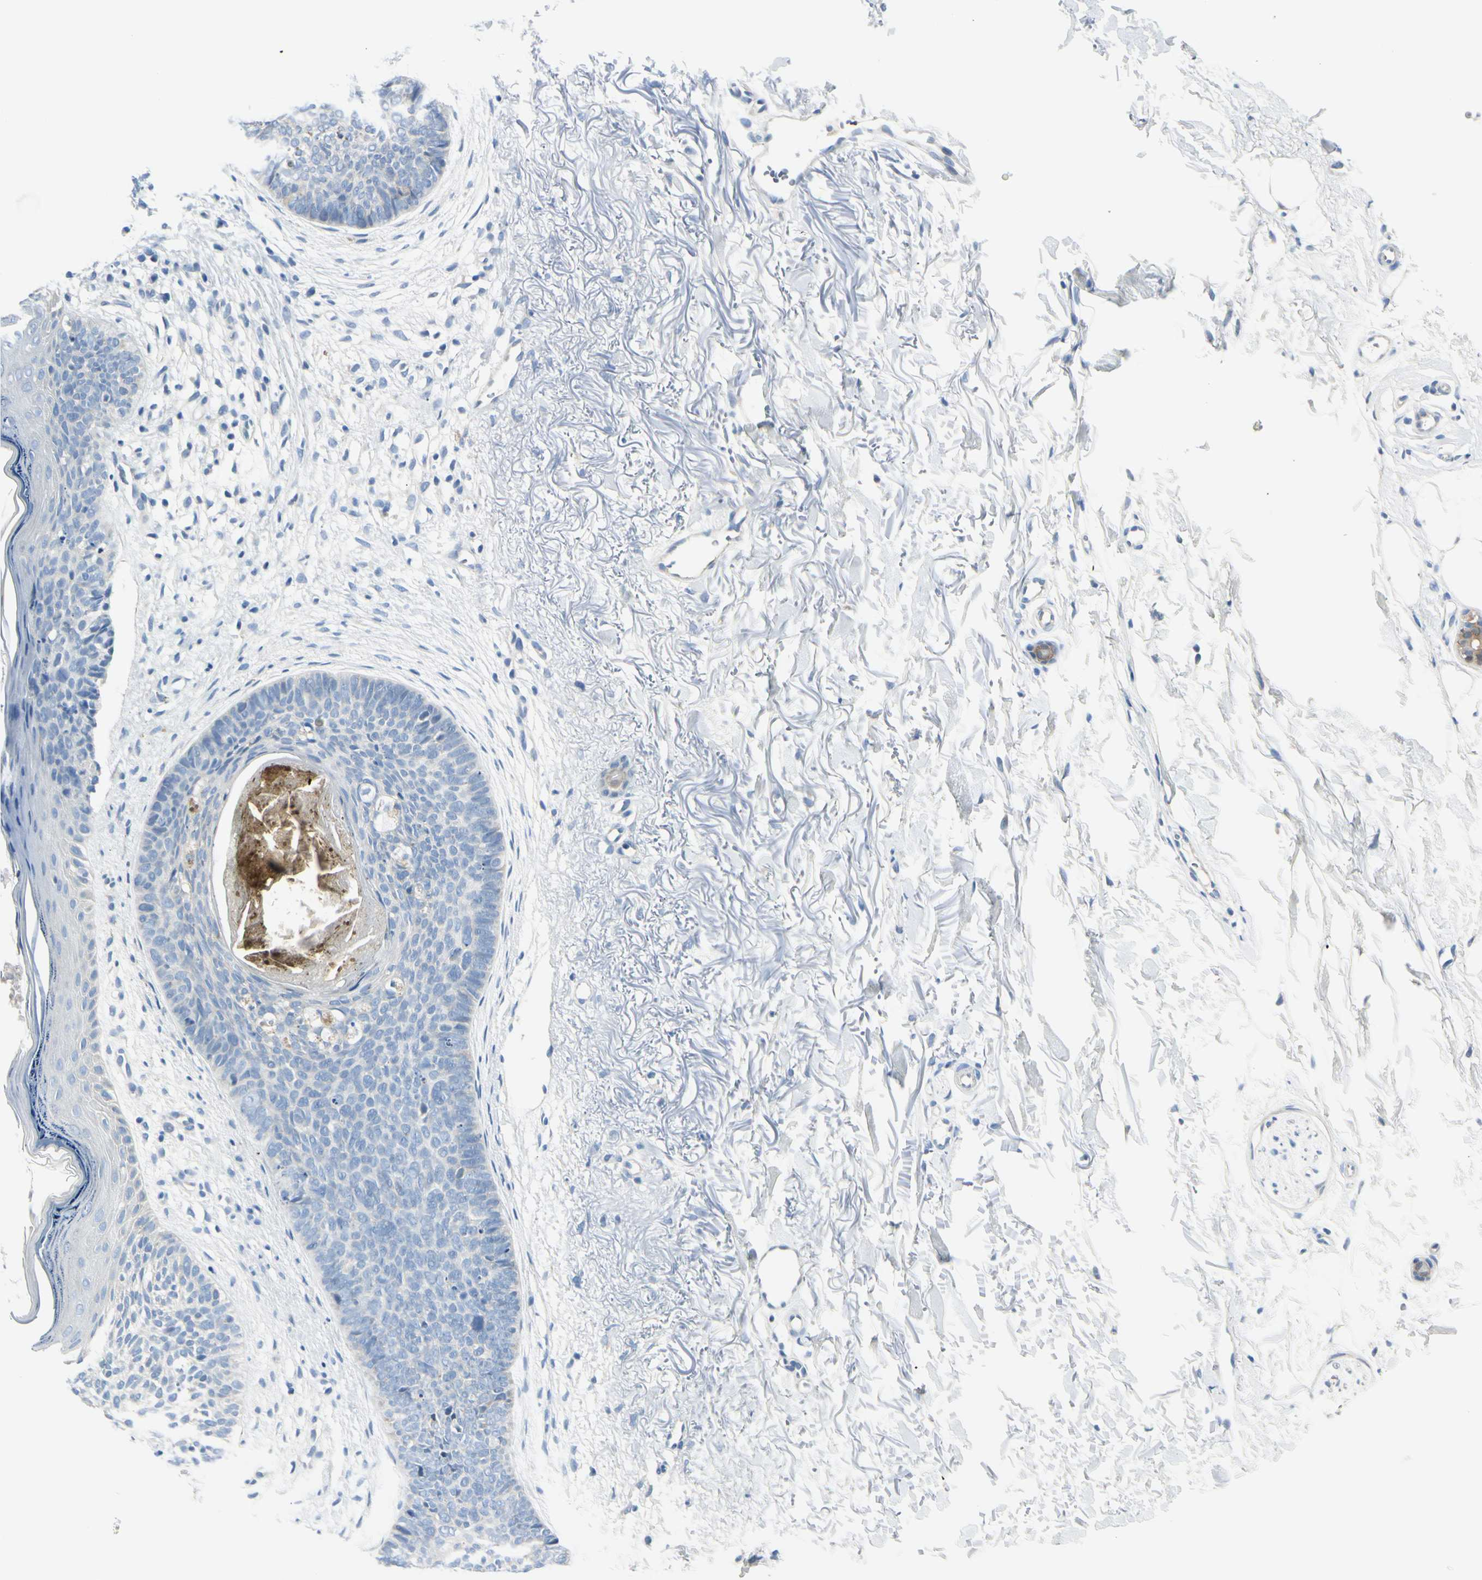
{"staining": {"intensity": "negative", "quantity": "none", "location": "none"}, "tissue": "skin cancer", "cell_type": "Tumor cells", "image_type": "cancer", "snomed": [{"axis": "morphology", "description": "Basal cell carcinoma"}, {"axis": "topography", "description": "Skin"}], "caption": "This is an IHC photomicrograph of human skin basal cell carcinoma. There is no staining in tumor cells.", "gene": "PEBP1", "patient": {"sex": "female", "age": 70}}